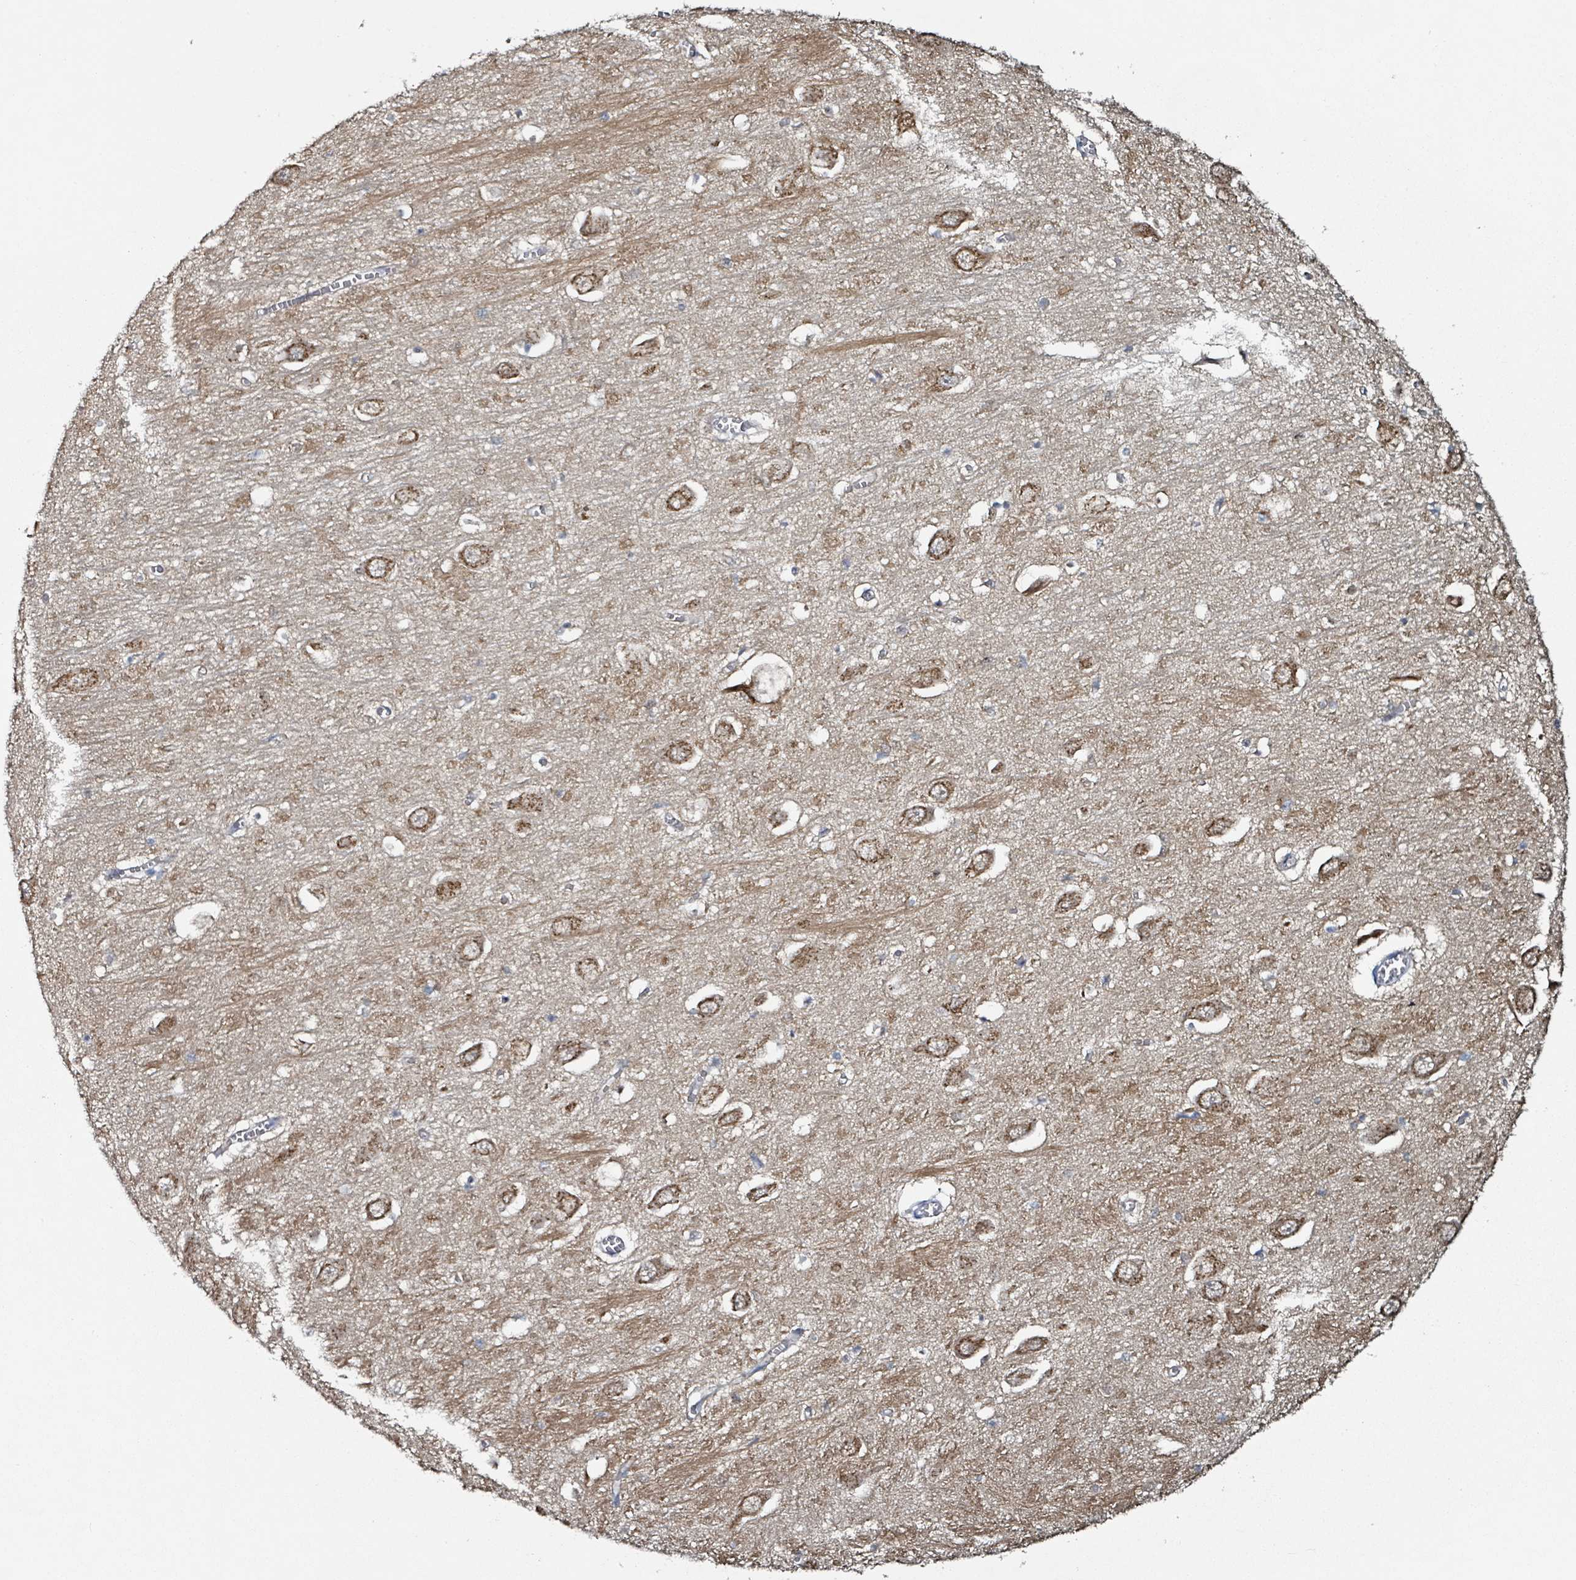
{"staining": {"intensity": "negative", "quantity": "none", "location": "none"}, "tissue": "hippocampus", "cell_type": "Glial cells", "image_type": "normal", "snomed": [{"axis": "morphology", "description": "Normal tissue, NOS"}, {"axis": "topography", "description": "Hippocampus"}], "caption": "A high-resolution micrograph shows IHC staining of unremarkable hippocampus, which shows no significant staining in glial cells.", "gene": "B3GAT3", "patient": {"sex": "male", "age": 70}}